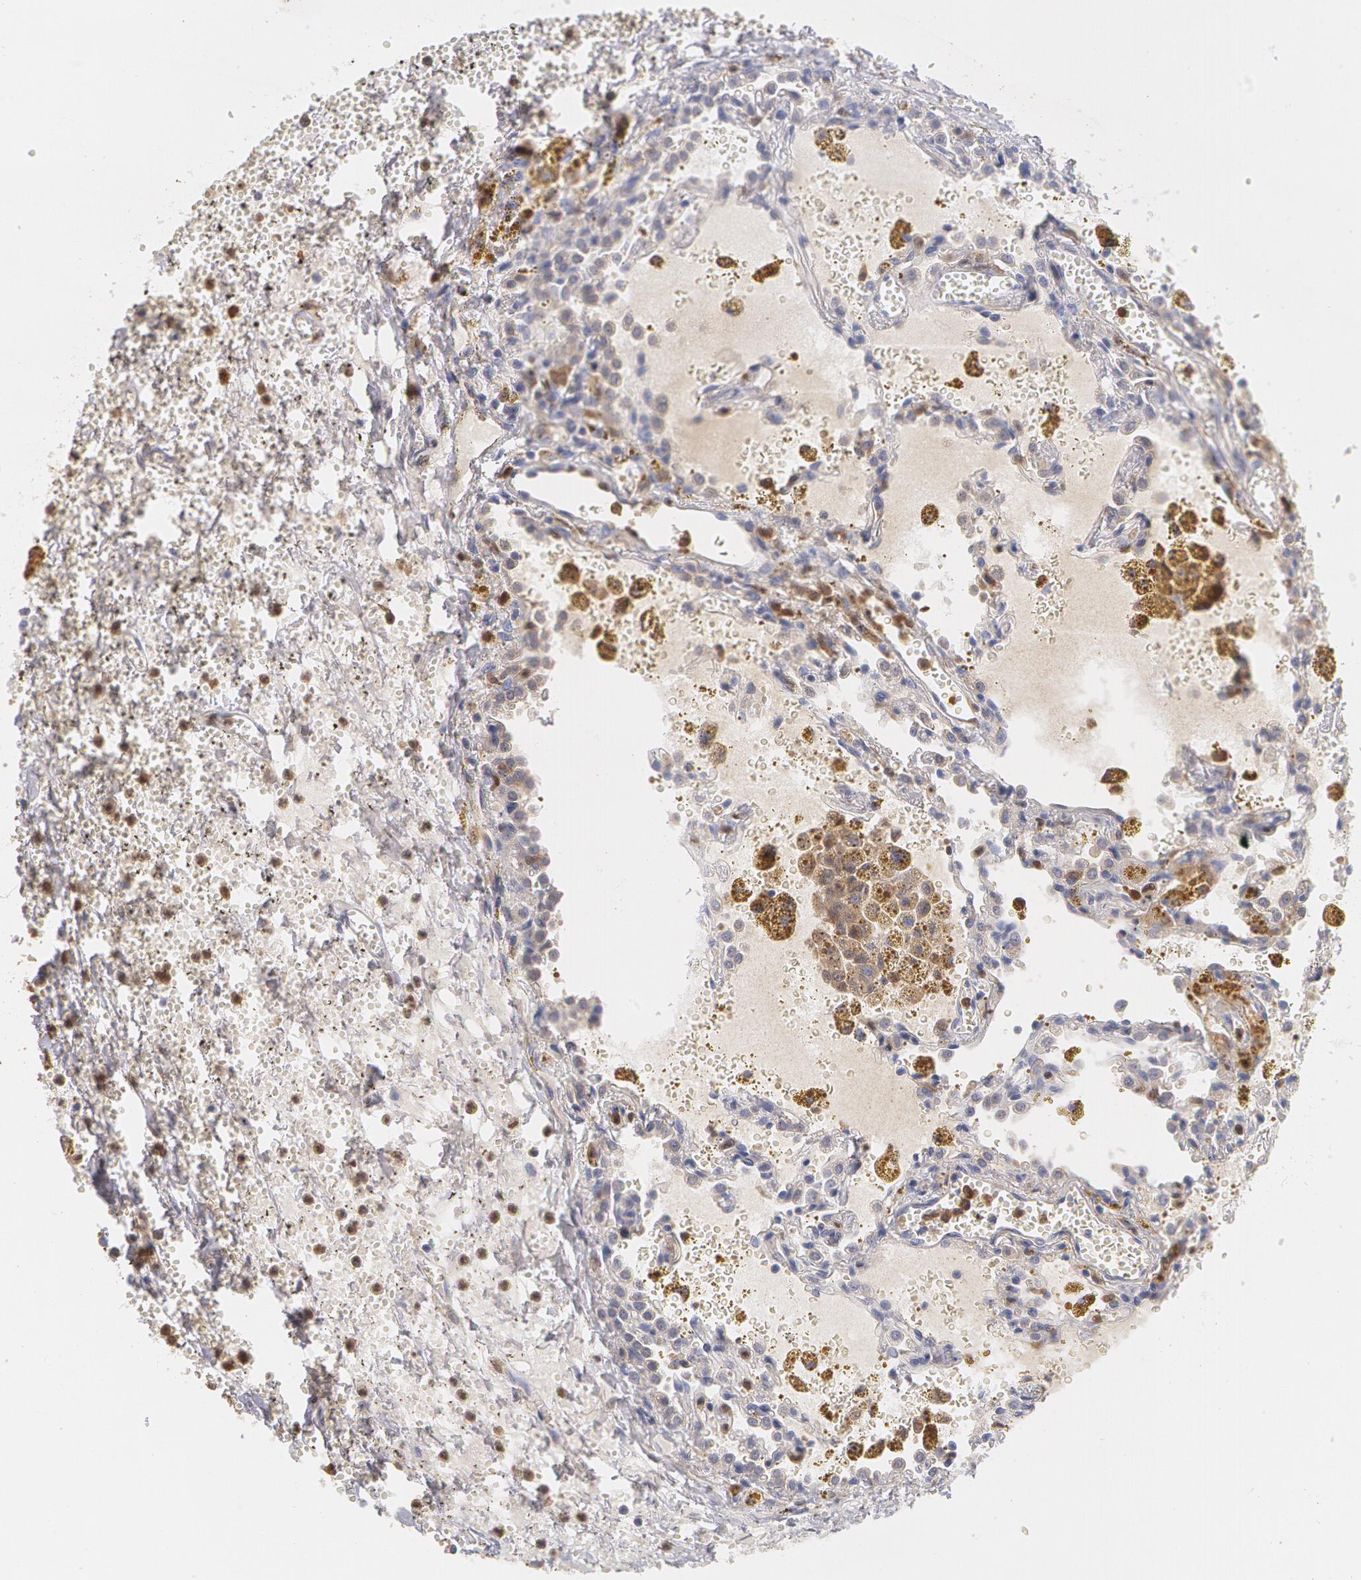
{"staining": {"intensity": "negative", "quantity": "none", "location": "none"}, "tissue": "carcinoid", "cell_type": "Tumor cells", "image_type": "cancer", "snomed": [{"axis": "morphology", "description": "Carcinoid, malignant, NOS"}, {"axis": "topography", "description": "Bronchus"}], "caption": "Carcinoid was stained to show a protein in brown. There is no significant positivity in tumor cells.", "gene": "SYK", "patient": {"sex": "male", "age": 55}}